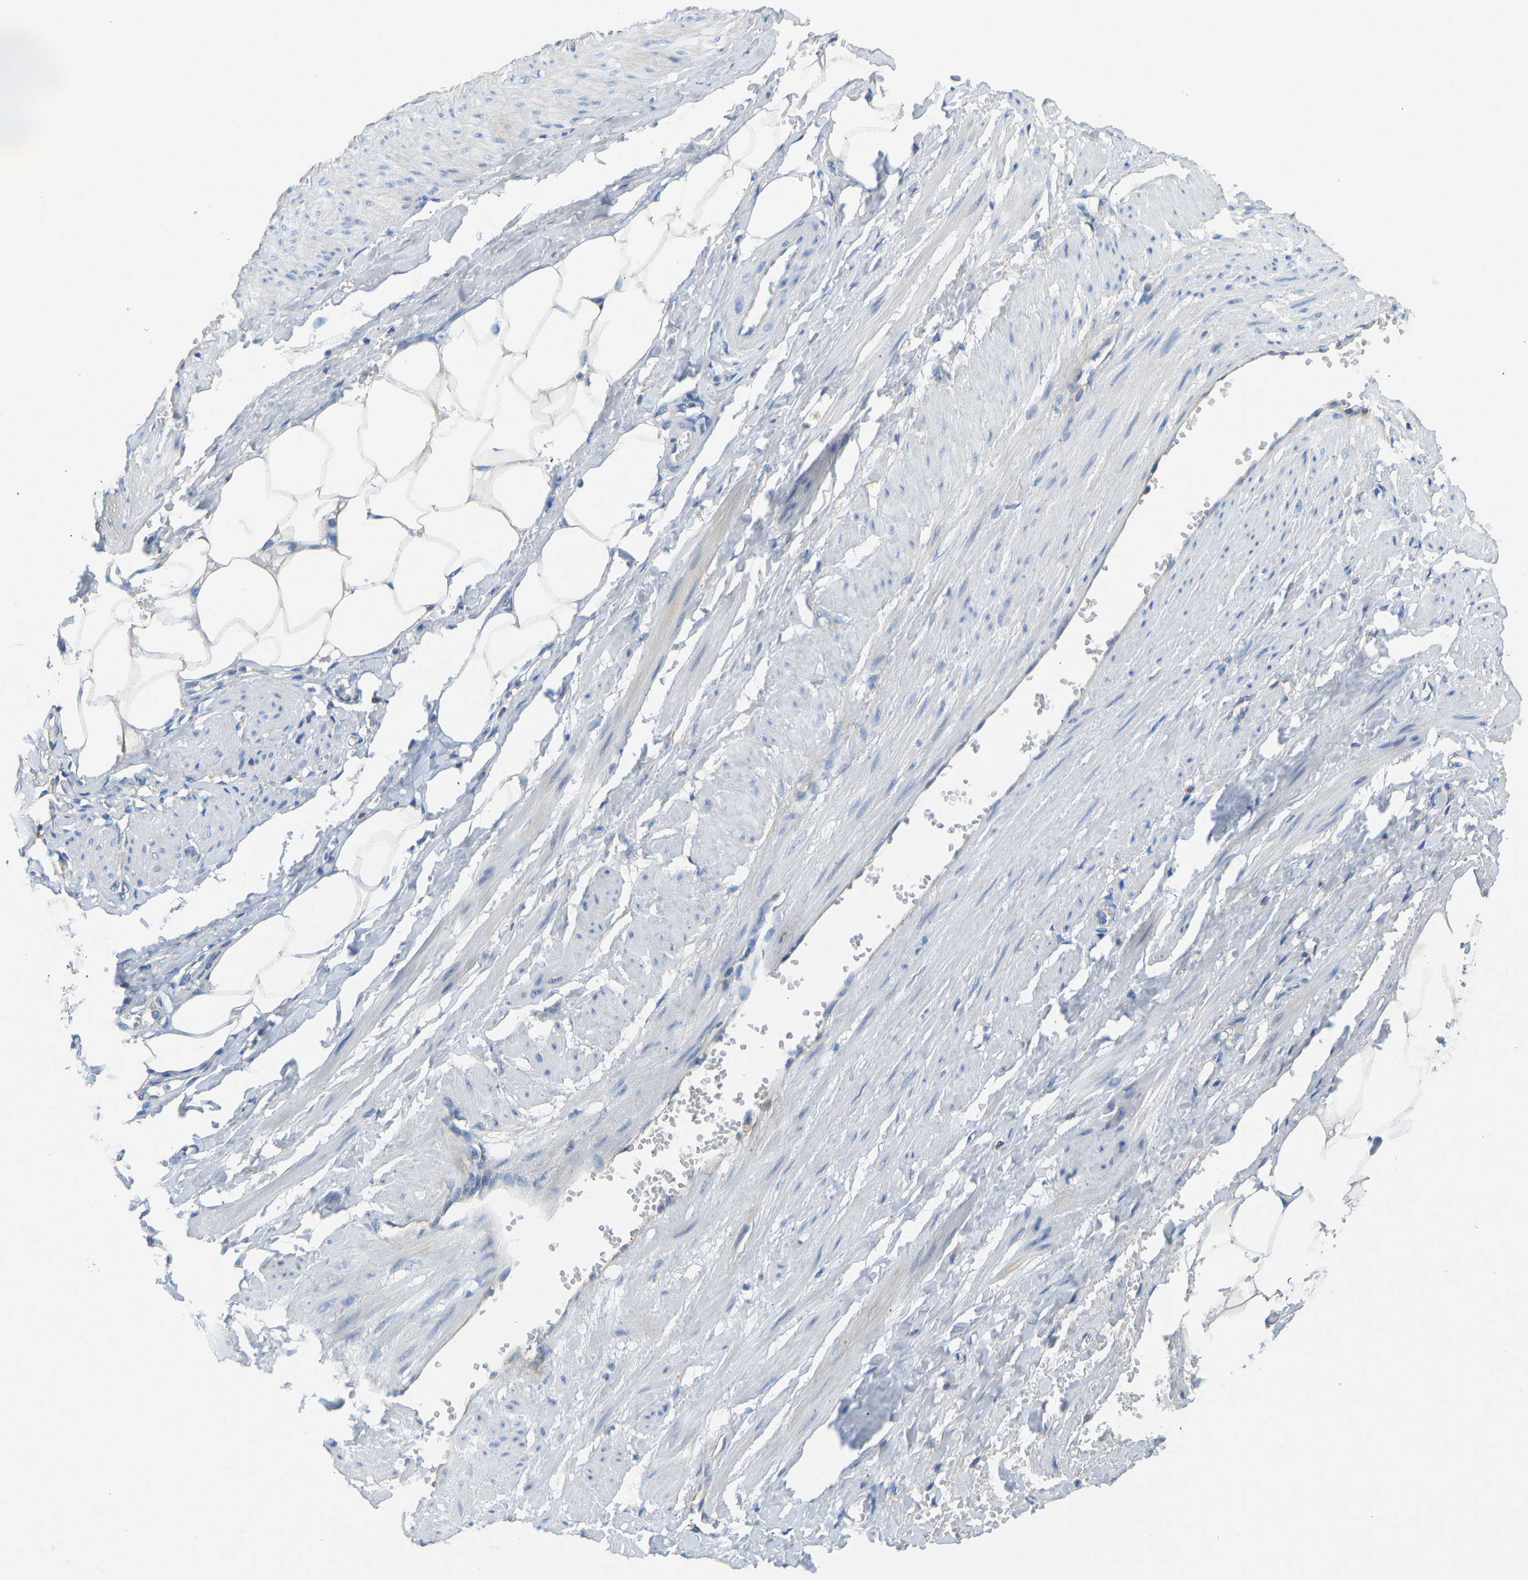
{"staining": {"intensity": "weak", "quantity": ">75%", "location": "cytoplasmic/membranous"}, "tissue": "adipose tissue", "cell_type": "Adipocytes", "image_type": "normal", "snomed": [{"axis": "morphology", "description": "Normal tissue, NOS"}, {"axis": "topography", "description": "Soft tissue"}, {"axis": "topography", "description": "Vascular tissue"}], "caption": "Immunohistochemical staining of unremarkable human adipose tissue shows >75% levels of weak cytoplasmic/membranous protein expression in approximately >75% of adipocytes. (brown staining indicates protein expression, while blue staining denotes nuclei).", "gene": "TECTA", "patient": {"sex": "female", "age": 35}}